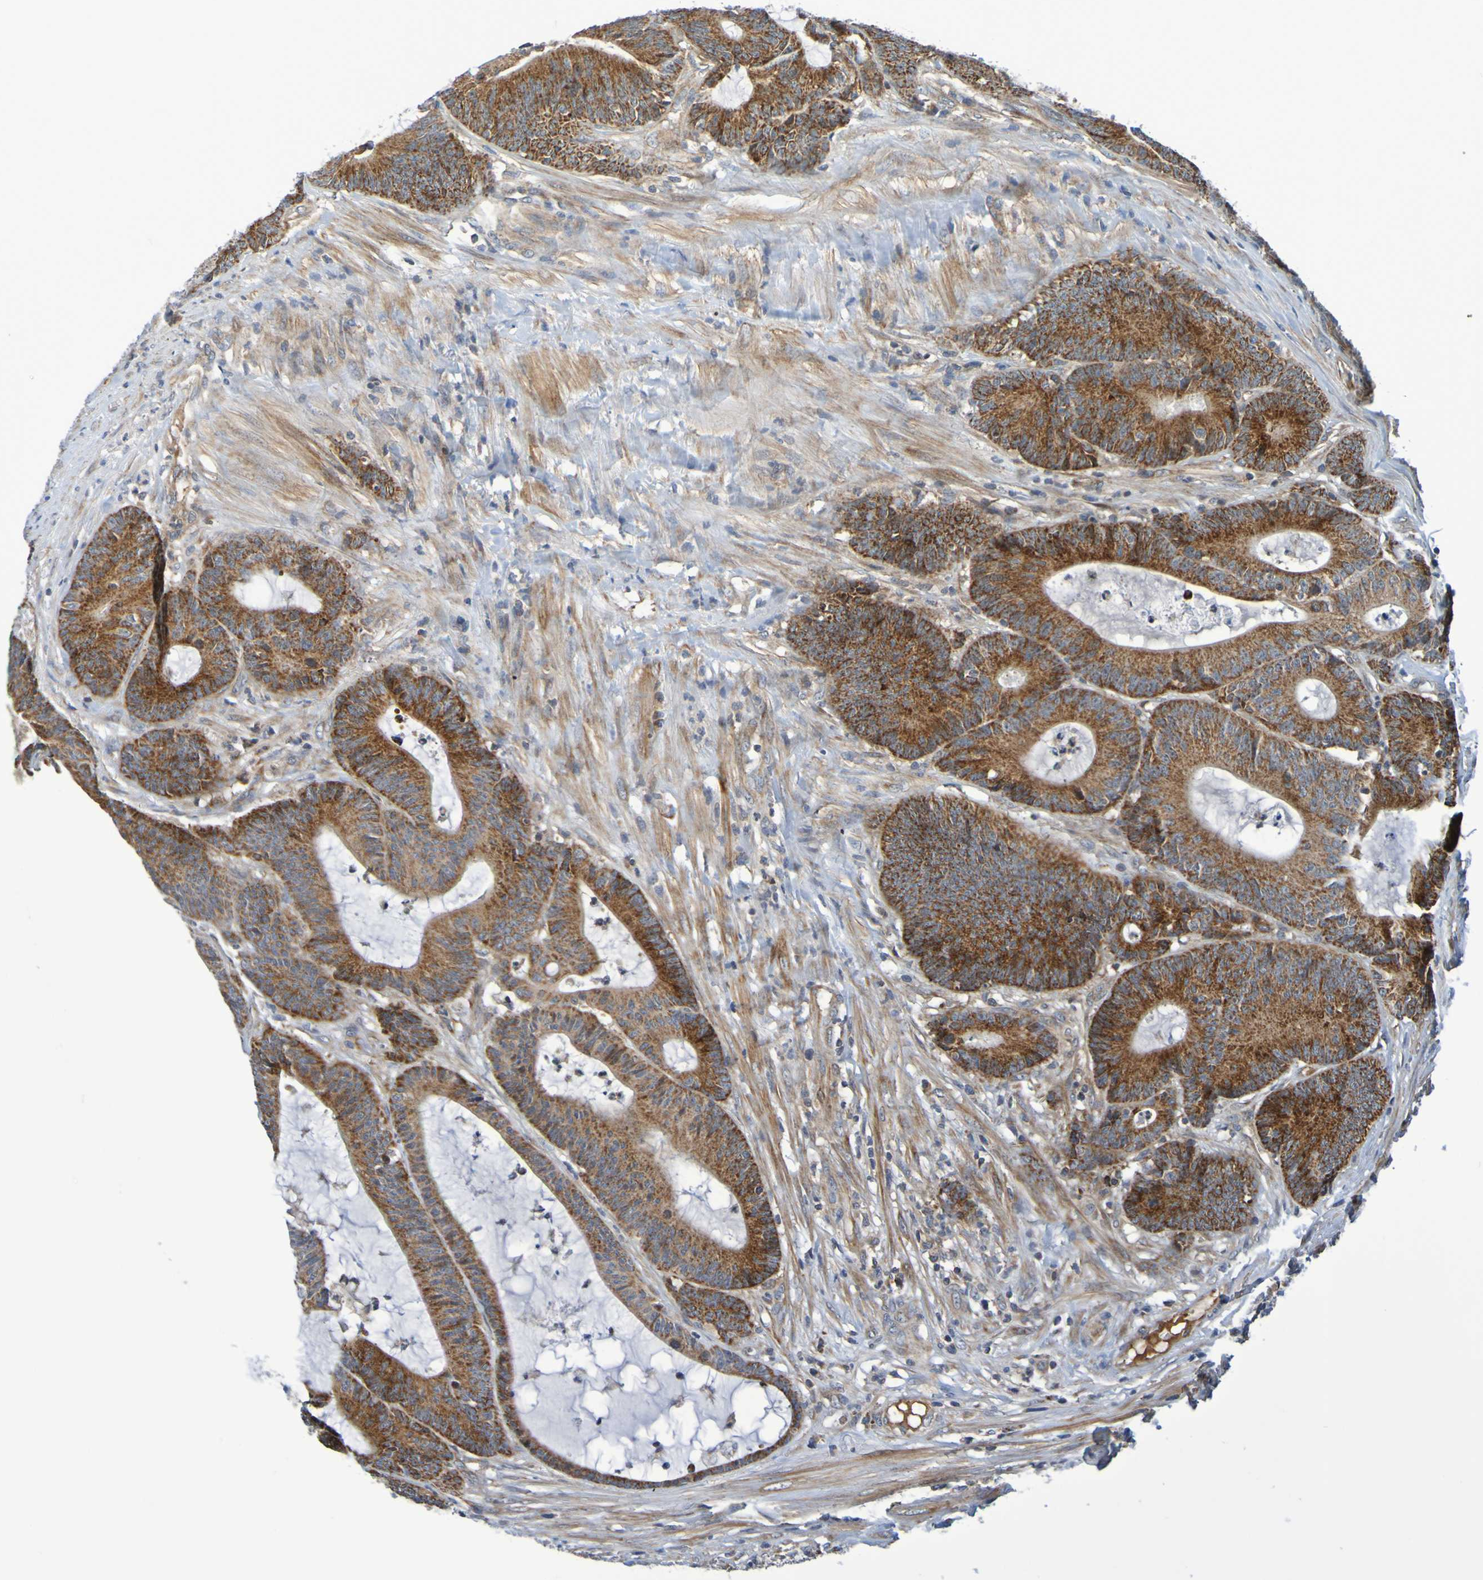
{"staining": {"intensity": "strong", "quantity": ">75%", "location": "cytoplasmic/membranous"}, "tissue": "colorectal cancer", "cell_type": "Tumor cells", "image_type": "cancer", "snomed": [{"axis": "morphology", "description": "Adenocarcinoma, NOS"}, {"axis": "topography", "description": "Colon"}], "caption": "DAB (3,3'-diaminobenzidine) immunohistochemical staining of human colorectal cancer (adenocarcinoma) shows strong cytoplasmic/membranous protein staining in about >75% of tumor cells. The protein of interest is shown in brown color, while the nuclei are stained blue.", "gene": "CCDC51", "patient": {"sex": "female", "age": 84}}